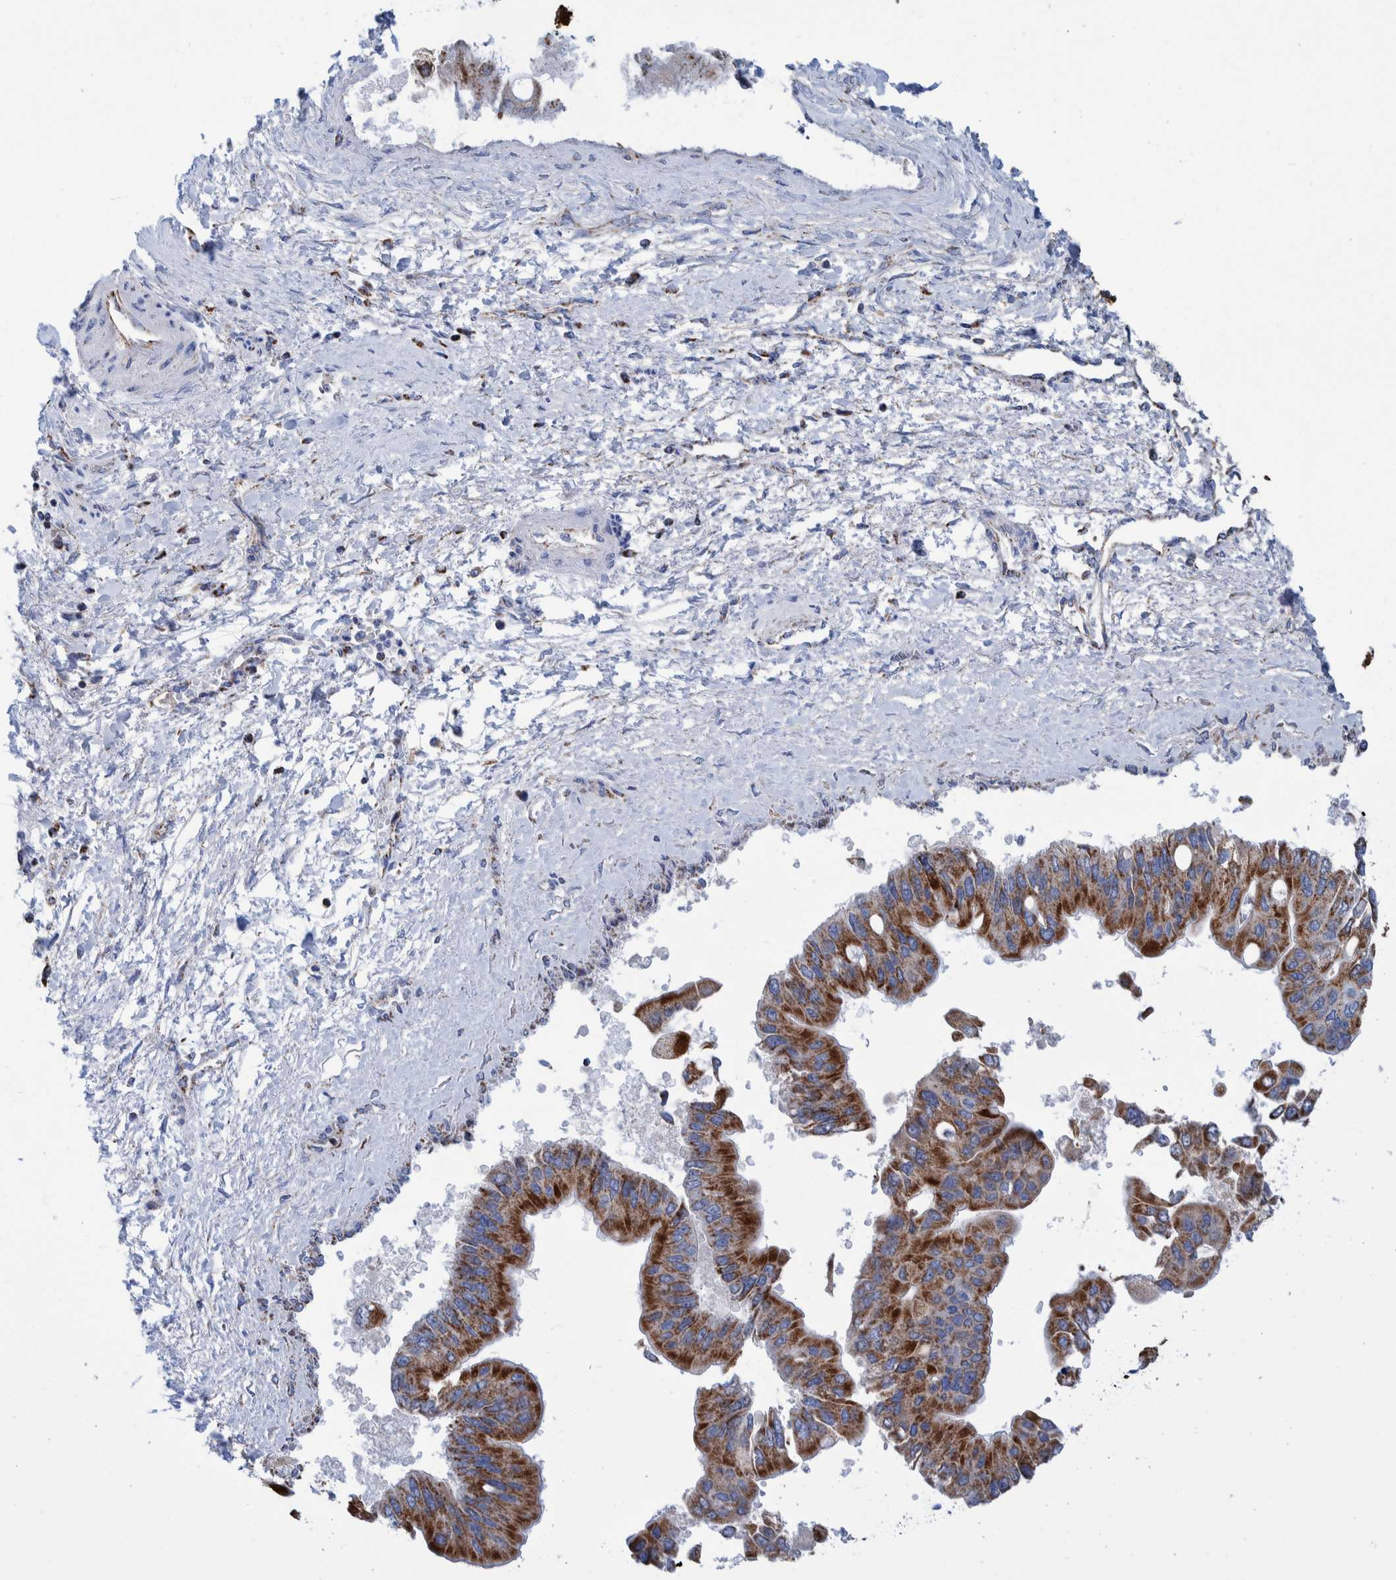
{"staining": {"intensity": "moderate", "quantity": ">75%", "location": "cytoplasmic/membranous"}, "tissue": "liver cancer", "cell_type": "Tumor cells", "image_type": "cancer", "snomed": [{"axis": "morphology", "description": "Cholangiocarcinoma"}, {"axis": "topography", "description": "Liver"}], "caption": "A medium amount of moderate cytoplasmic/membranous staining is appreciated in about >75% of tumor cells in liver cancer tissue.", "gene": "DECR1", "patient": {"sex": "male", "age": 50}}